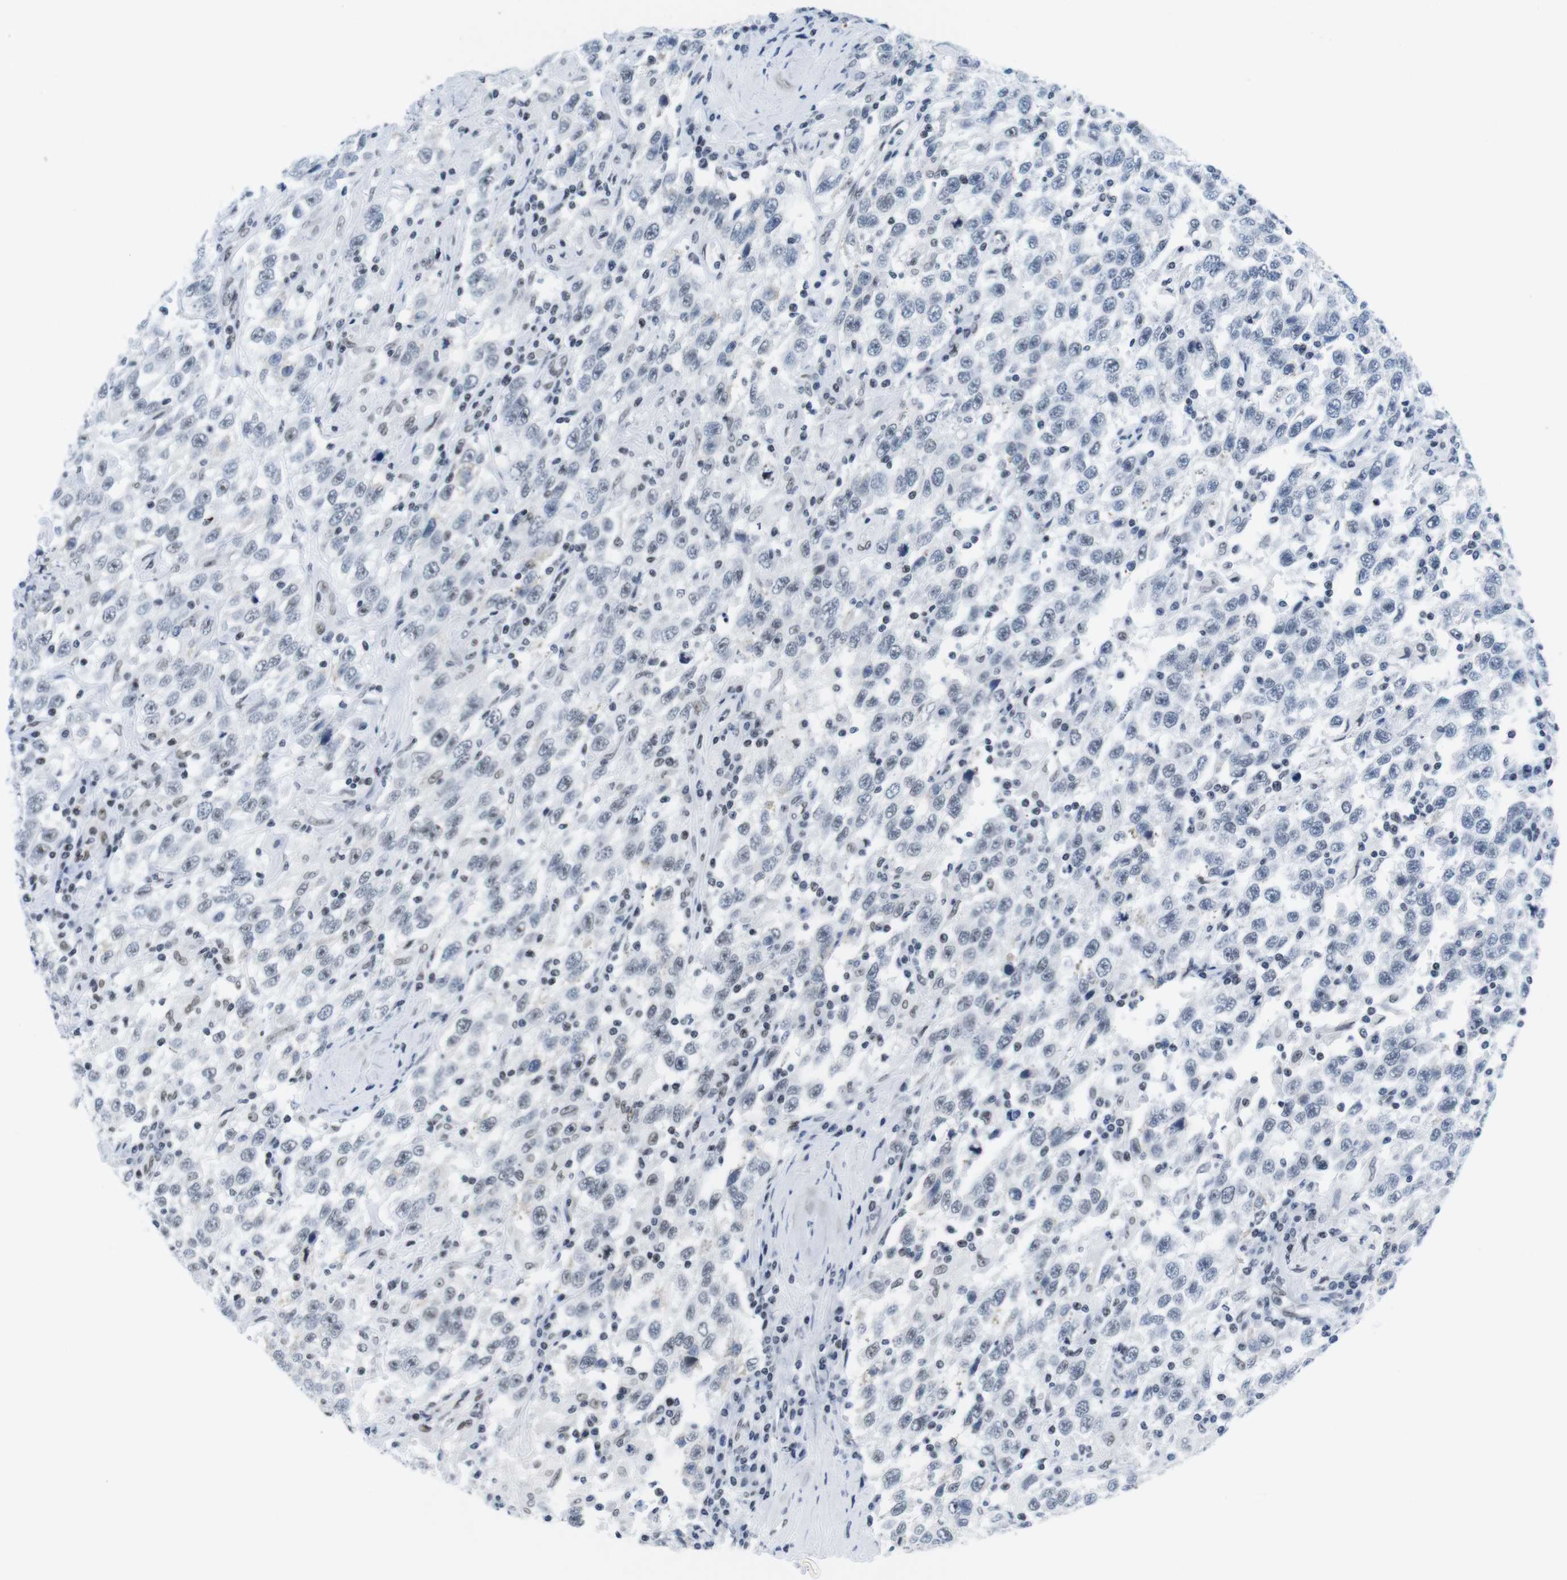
{"staining": {"intensity": "weak", "quantity": "<25%", "location": "nuclear"}, "tissue": "testis cancer", "cell_type": "Tumor cells", "image_type": "cancer", "snomed": [{"axis": "morphology", "description": "Seminoma, NOS"}, {"axis": "topography", "description": "Testis"}], "caption": "There is no significant expression in tumor cells of testis cancer (seminoma).", "gene": "IFI16", "patient": {"sex": "male", "age": 41}}